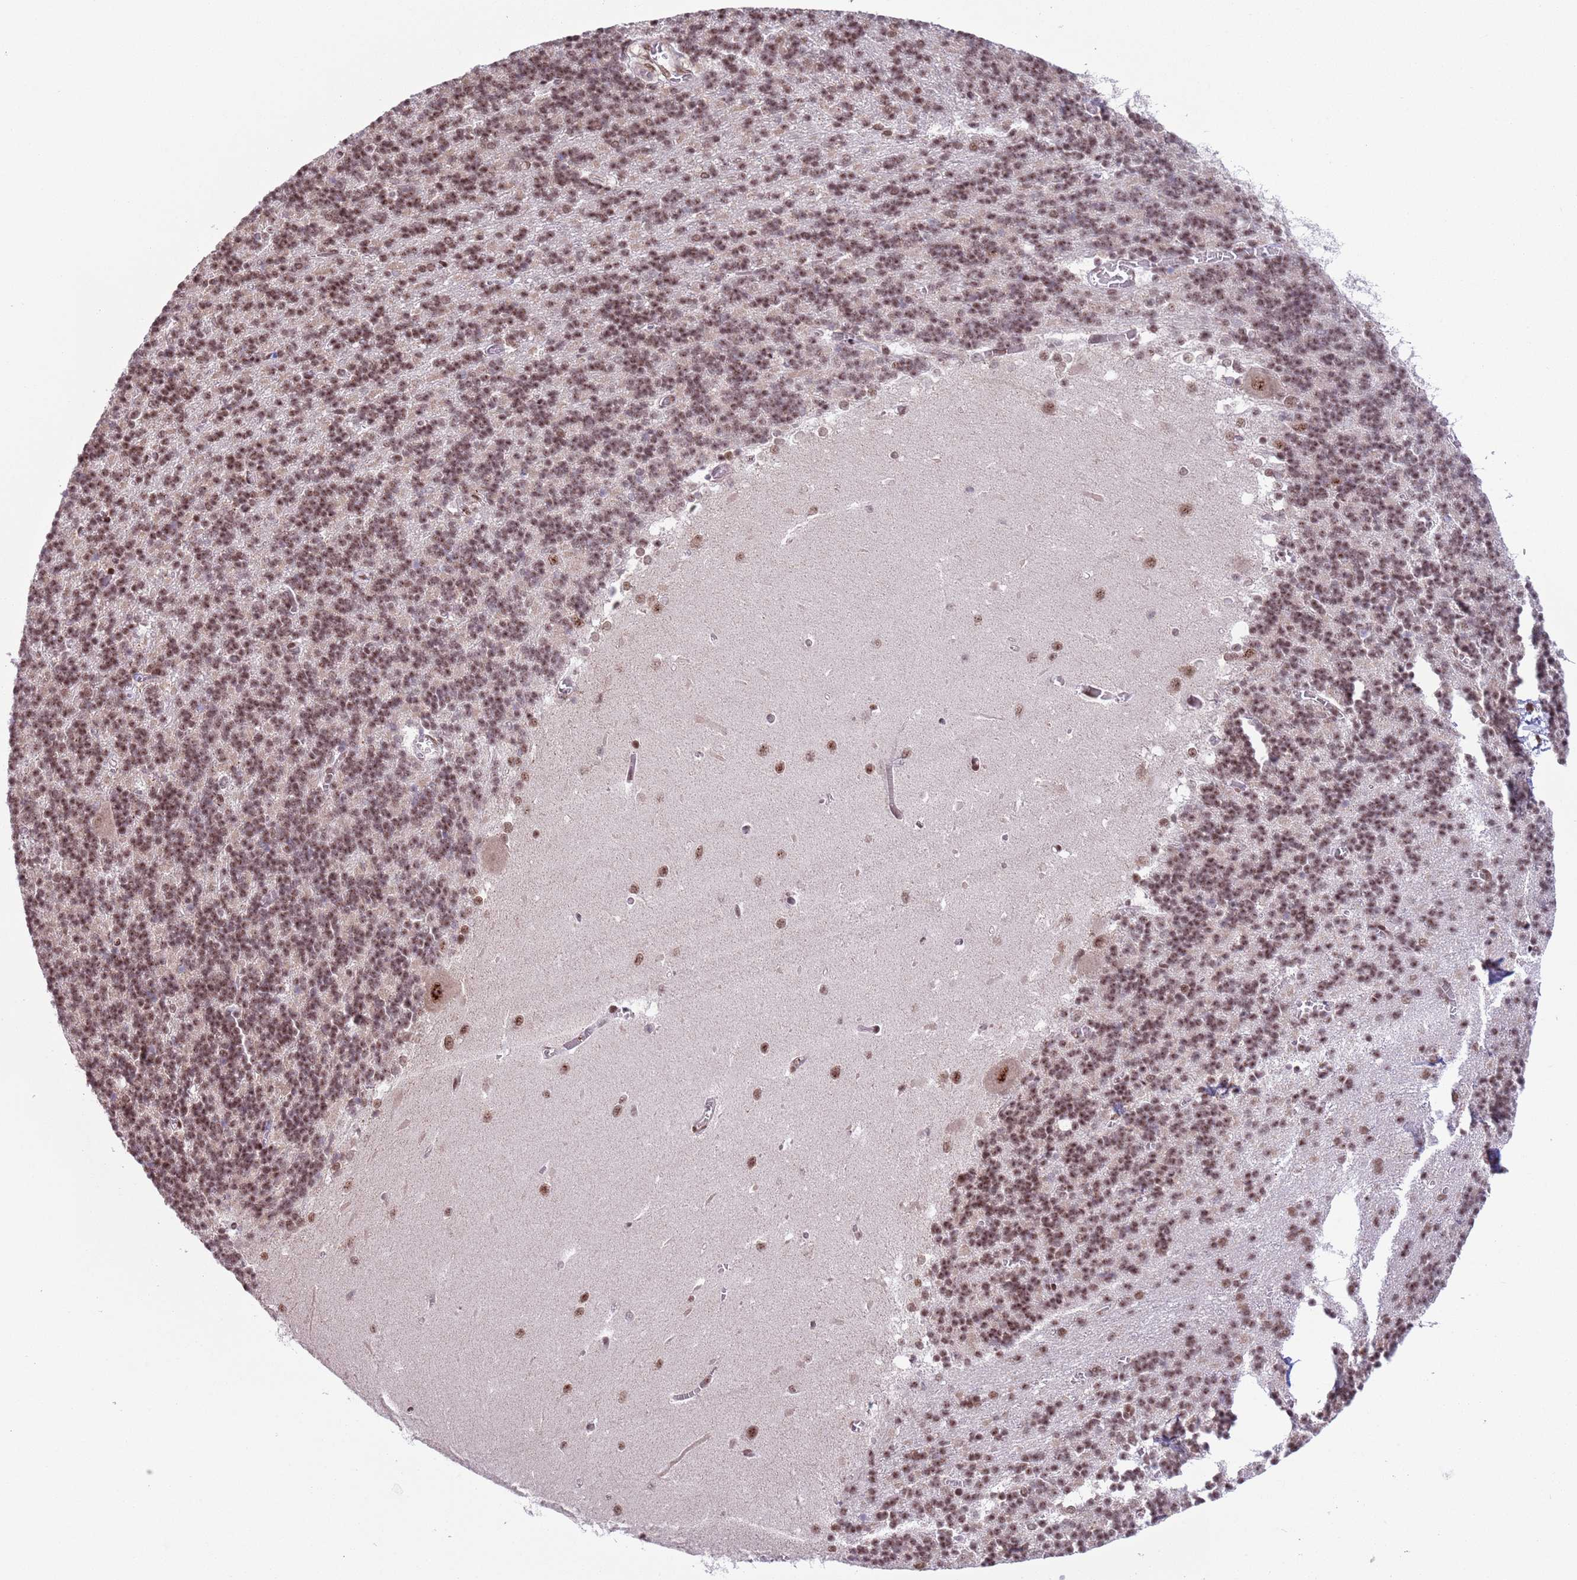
{"staining": {"intensity": "moderate", "quantity": ">75%", "location": "nuclear"}, "tissue": "cerebellum", "cell_type": "Cells in granular layer", "image_type": "normal", "snomed": [{"axis": "morphology", "description": "Normal tissue, NOS"}, {"axis": "topography", "description": "Cerebellum"}], "caption": "Cells in granular layer reveal medium levels of moderate nuclear staining in about >75% of cells in normal cerebellum.", "gene": "SIPA1L3", "patient": {"sex": "male", "age": 37}}